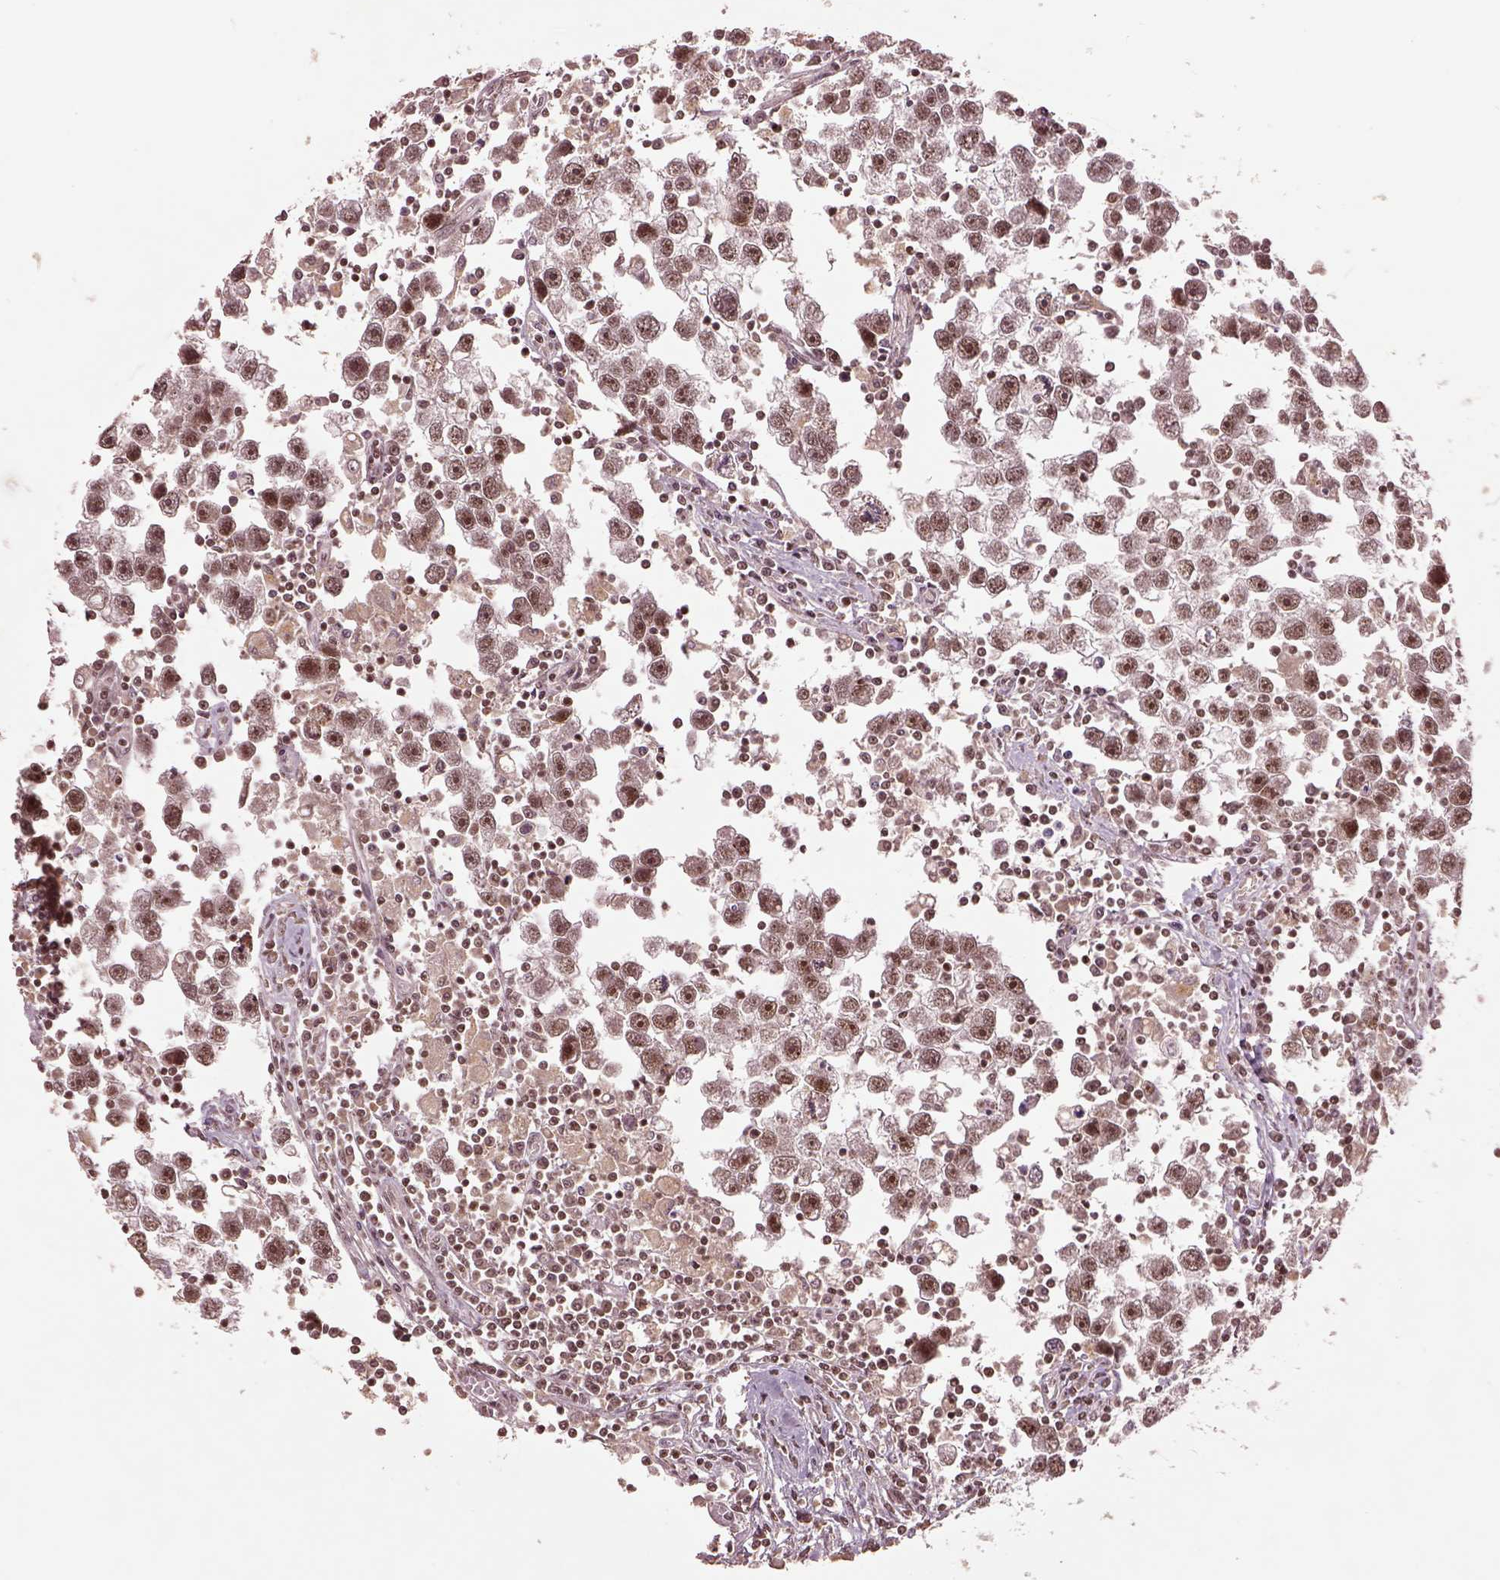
{"staining": {"intensity": "moderate", "quantity": ">75%", "location": "nuclear"}, "tissue": "testis cancer", "cell_type": "Tumor cells", "image_type": "cancer", "snomed": [{"axis": "morphology", "description": "Seminoma, NOS"}, {"axis": "topography", "description": "Testis"}], "caption": "Seminoma (testis) stained for a protein exhibits moderate nuclear positivity in tumor cells.", "gene": "BRD9", "patient": {"sex": "male", "age": 30}}